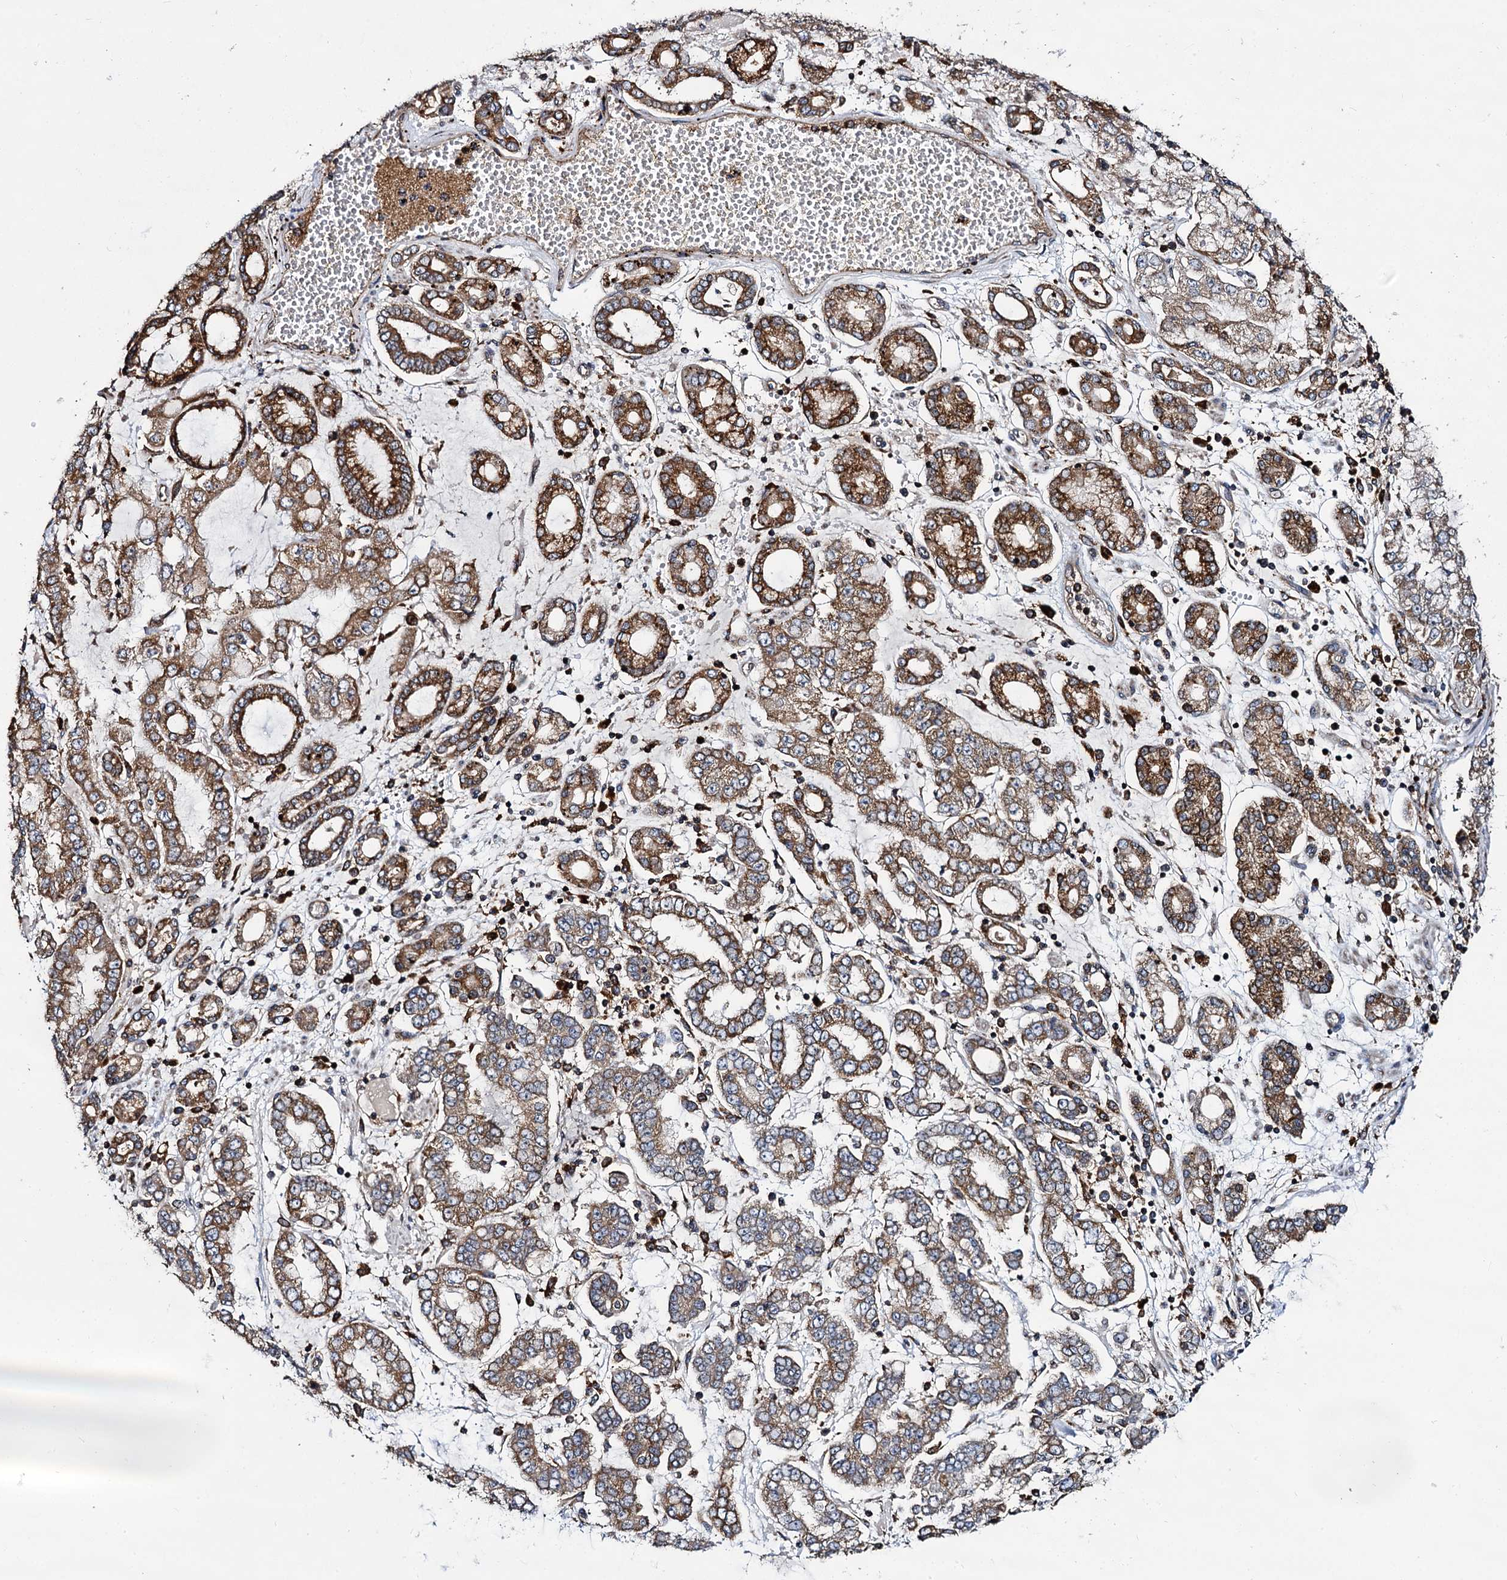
{"staining": {"intensity": "moderate", "quantity": ">75%", "location": "cytoplasmic/membranous"}, "tissue": "stomach cancer", "cell_type": "Tumor cells", "image_type": "cancer", "snomed": [{"axis": "morphology", "description": "Adenocarcinoma, NOS"}, {"axis": "topography", "description": "Stomach"}], "caption": "Immunohistochemistry (IHC) histopathology image of neoplastic tissue: stomach cancer (adenocarcinoma) stained using immunohistochemistry (IHC) shows medium levels of moderate protein expression localized specifically in the cytoplasmic/membranous of tumor cells, appearing as a cytoplasmic/membranous brown color.", "gene": "UFM1", "patient": {"sex": "male", "age": 76}}